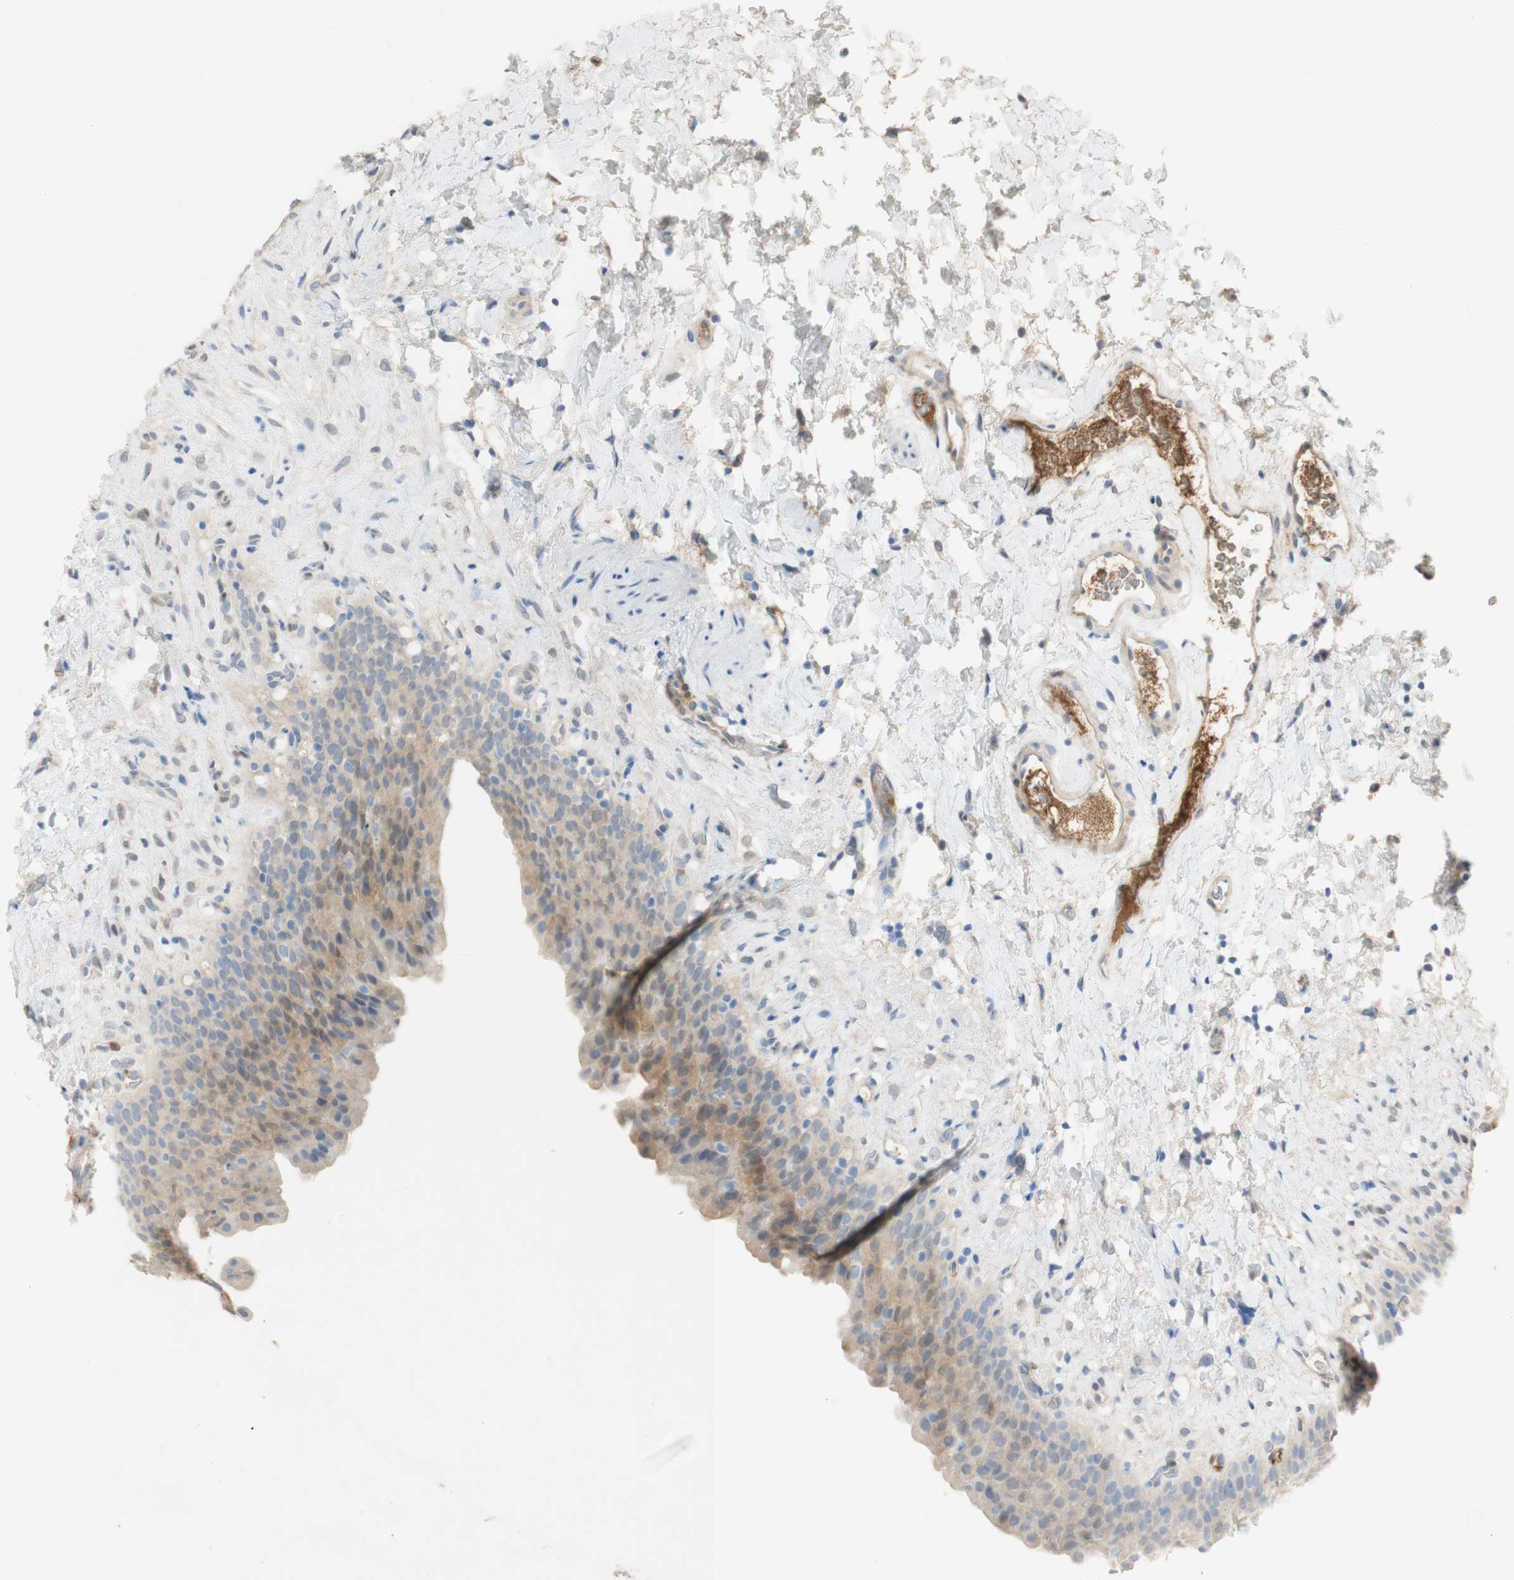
{"staining": {"intensity": "weak", "quantity": "25%-75%", "location": "cytoplasmic/membranous"}, "tissue": "urinary bladder", "cell_type": "Urothelial cells", "image_type": "normal", "snomed": [{"axis": "morphology", "description": "Normal tissue, NOS"}, {"axis": "topography", "description": "Urinary bladder"}], "caption": "Weak cytoplasmic/membranous positivity is identified in approximately 25%-75% of urothelial cells in normal urinary bladder. (DAB = brown stain, brightfield microscopy at high magnification).", "gene": "SELENBP1", "patient": {"sex": "female", "age": 79}}